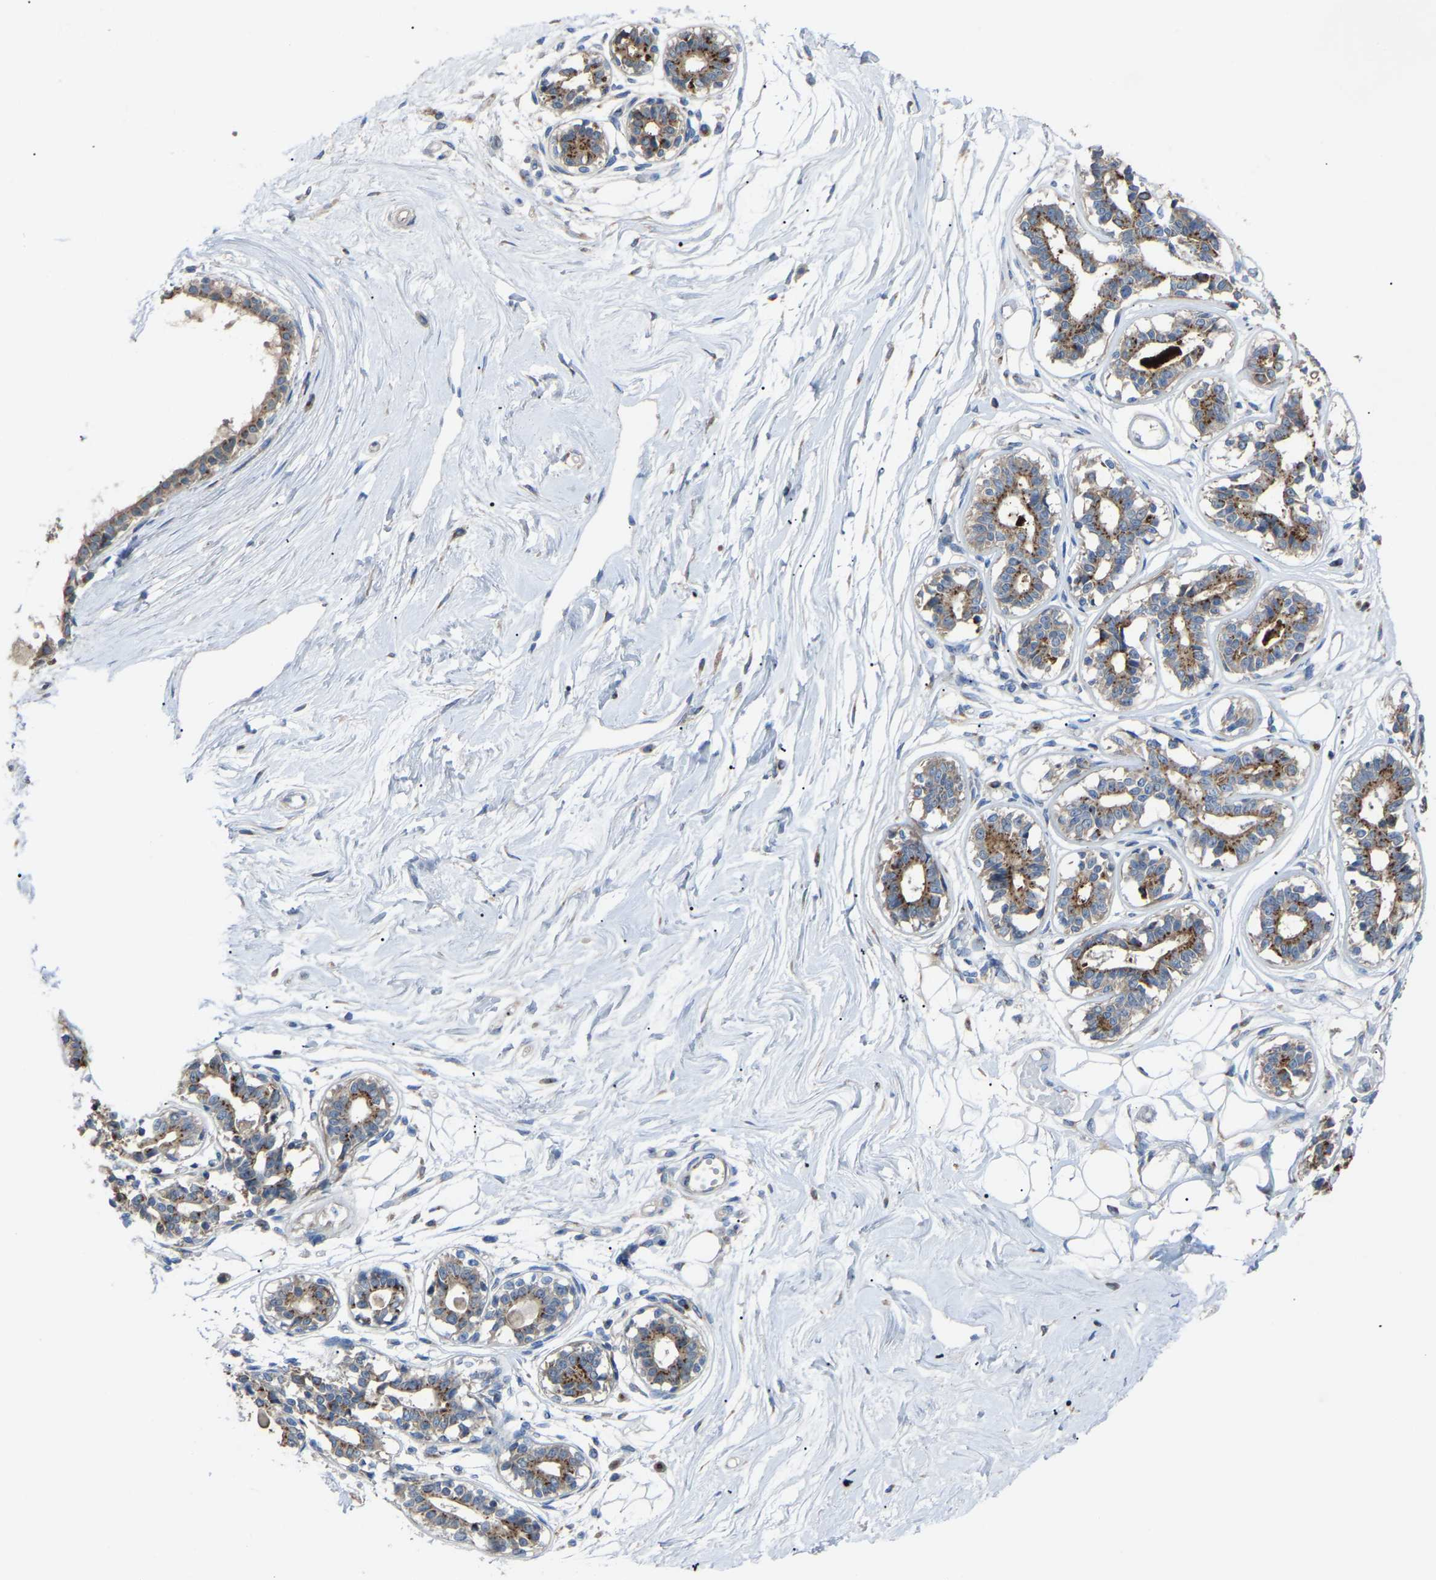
{"staining": {"intensity": "weak", "quantity": "25%-75%", "location": "cytoplasmic/membranous"}, "tissue": "breast", "cell_type": "Adipocytes", "image_type": "normal", "snomed": [{"axis": "morphology", "description": "Normal tissue, NOS"}, {"axis": "topography", "description": "Breast"}], "caption": "Adipocytes demonstrate weak cytoplasmic/membranous positivity in approximately 25%-75% of cells in unremarkable breast.", "gene": "CANT1", "patient": {"sex": "female", "age": 45}}